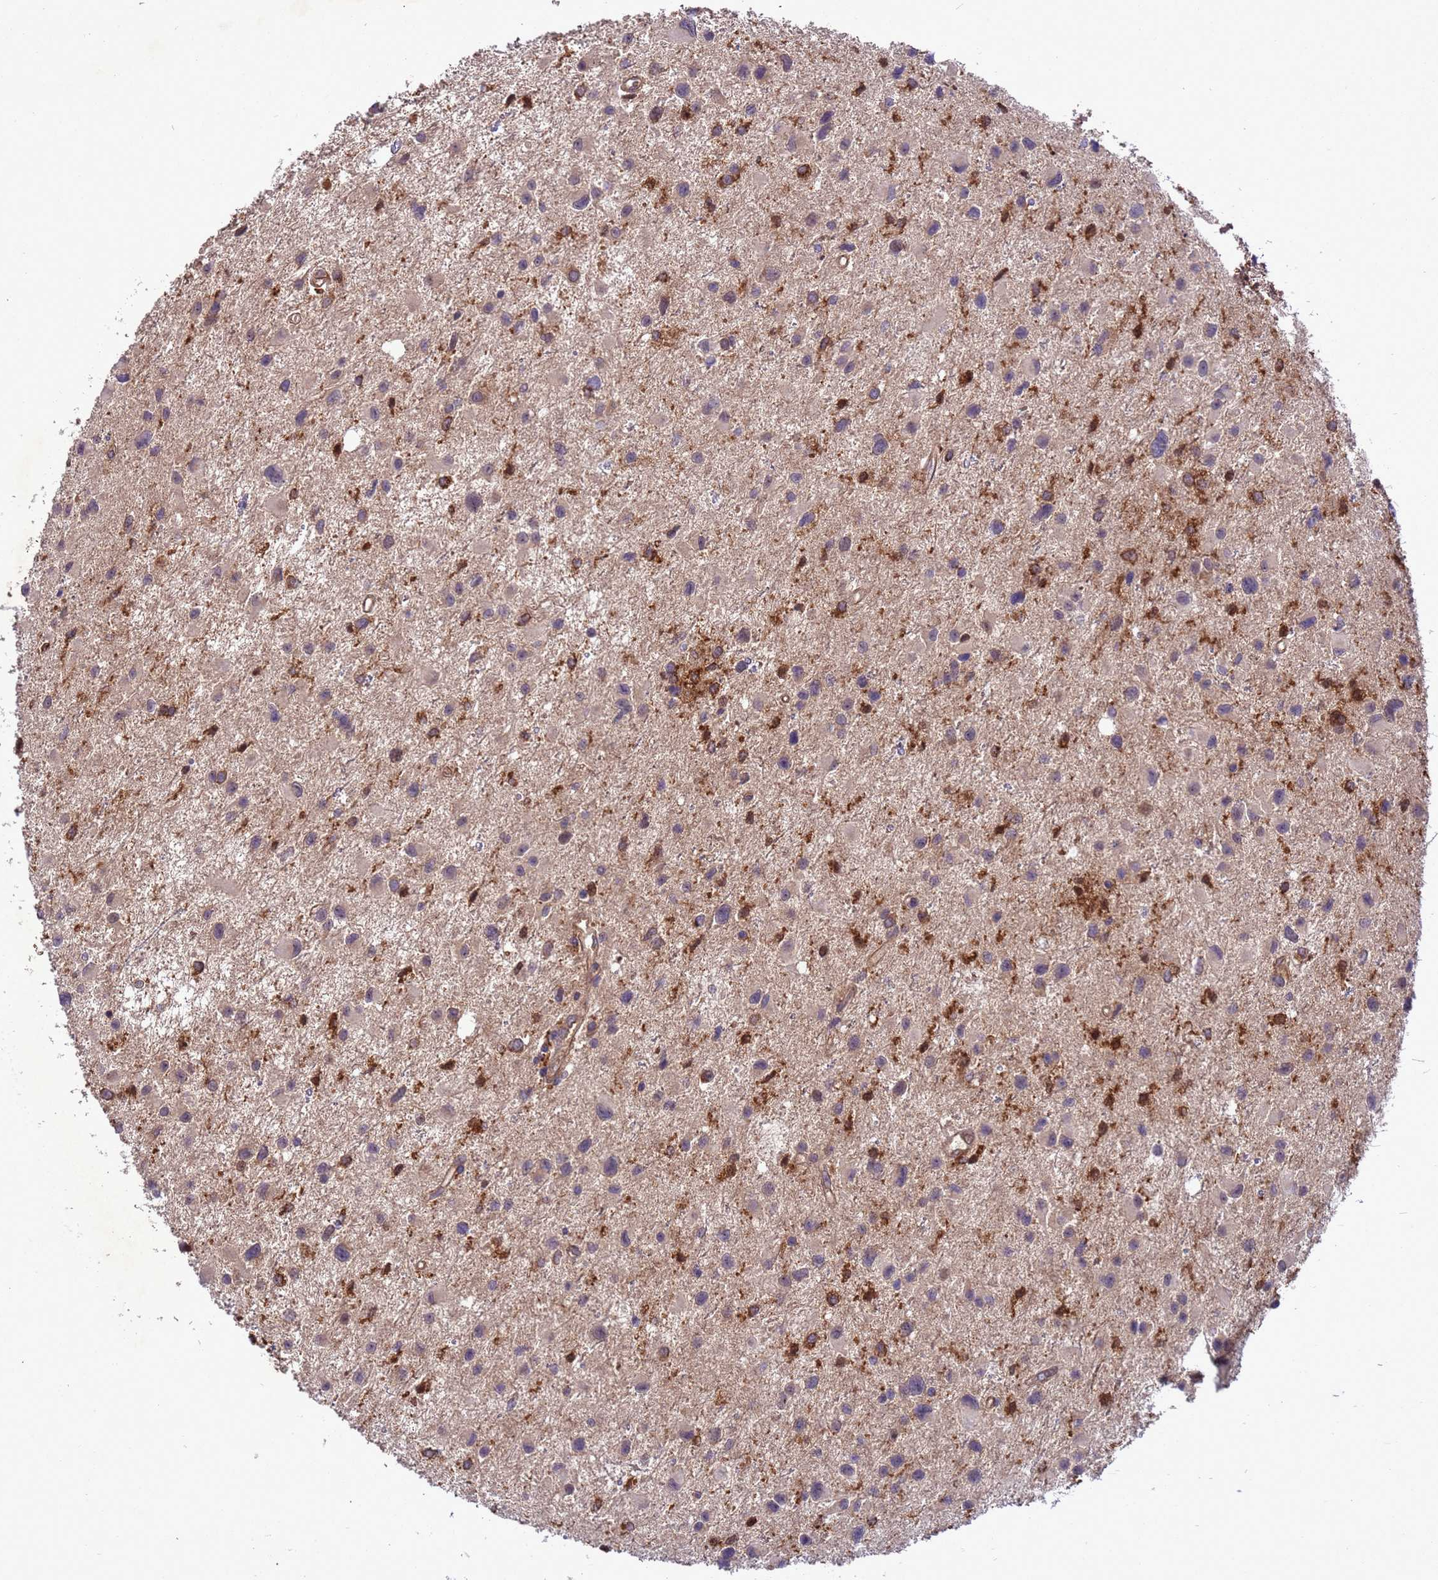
{"staining": {"intensity": "strong", "quantity": "<25%", "location": "cytoplasmic/membranous"}, "tissue": "glioma", "cell_type": "Tumor cells", "image_type": "cancer", "snomed": [{"axis": "morphology", "description": "Glioma, malignant, Low grade"}, {"axis": "topography", "description": "Brain"}], "caption": "The immunohistochemical stain highlights strong cytoplasmic/membranous positivity in tumor cells of glioma tissue.", "gene": "ARHGAP12", "patient": {"sex": "female", "age": 32}}